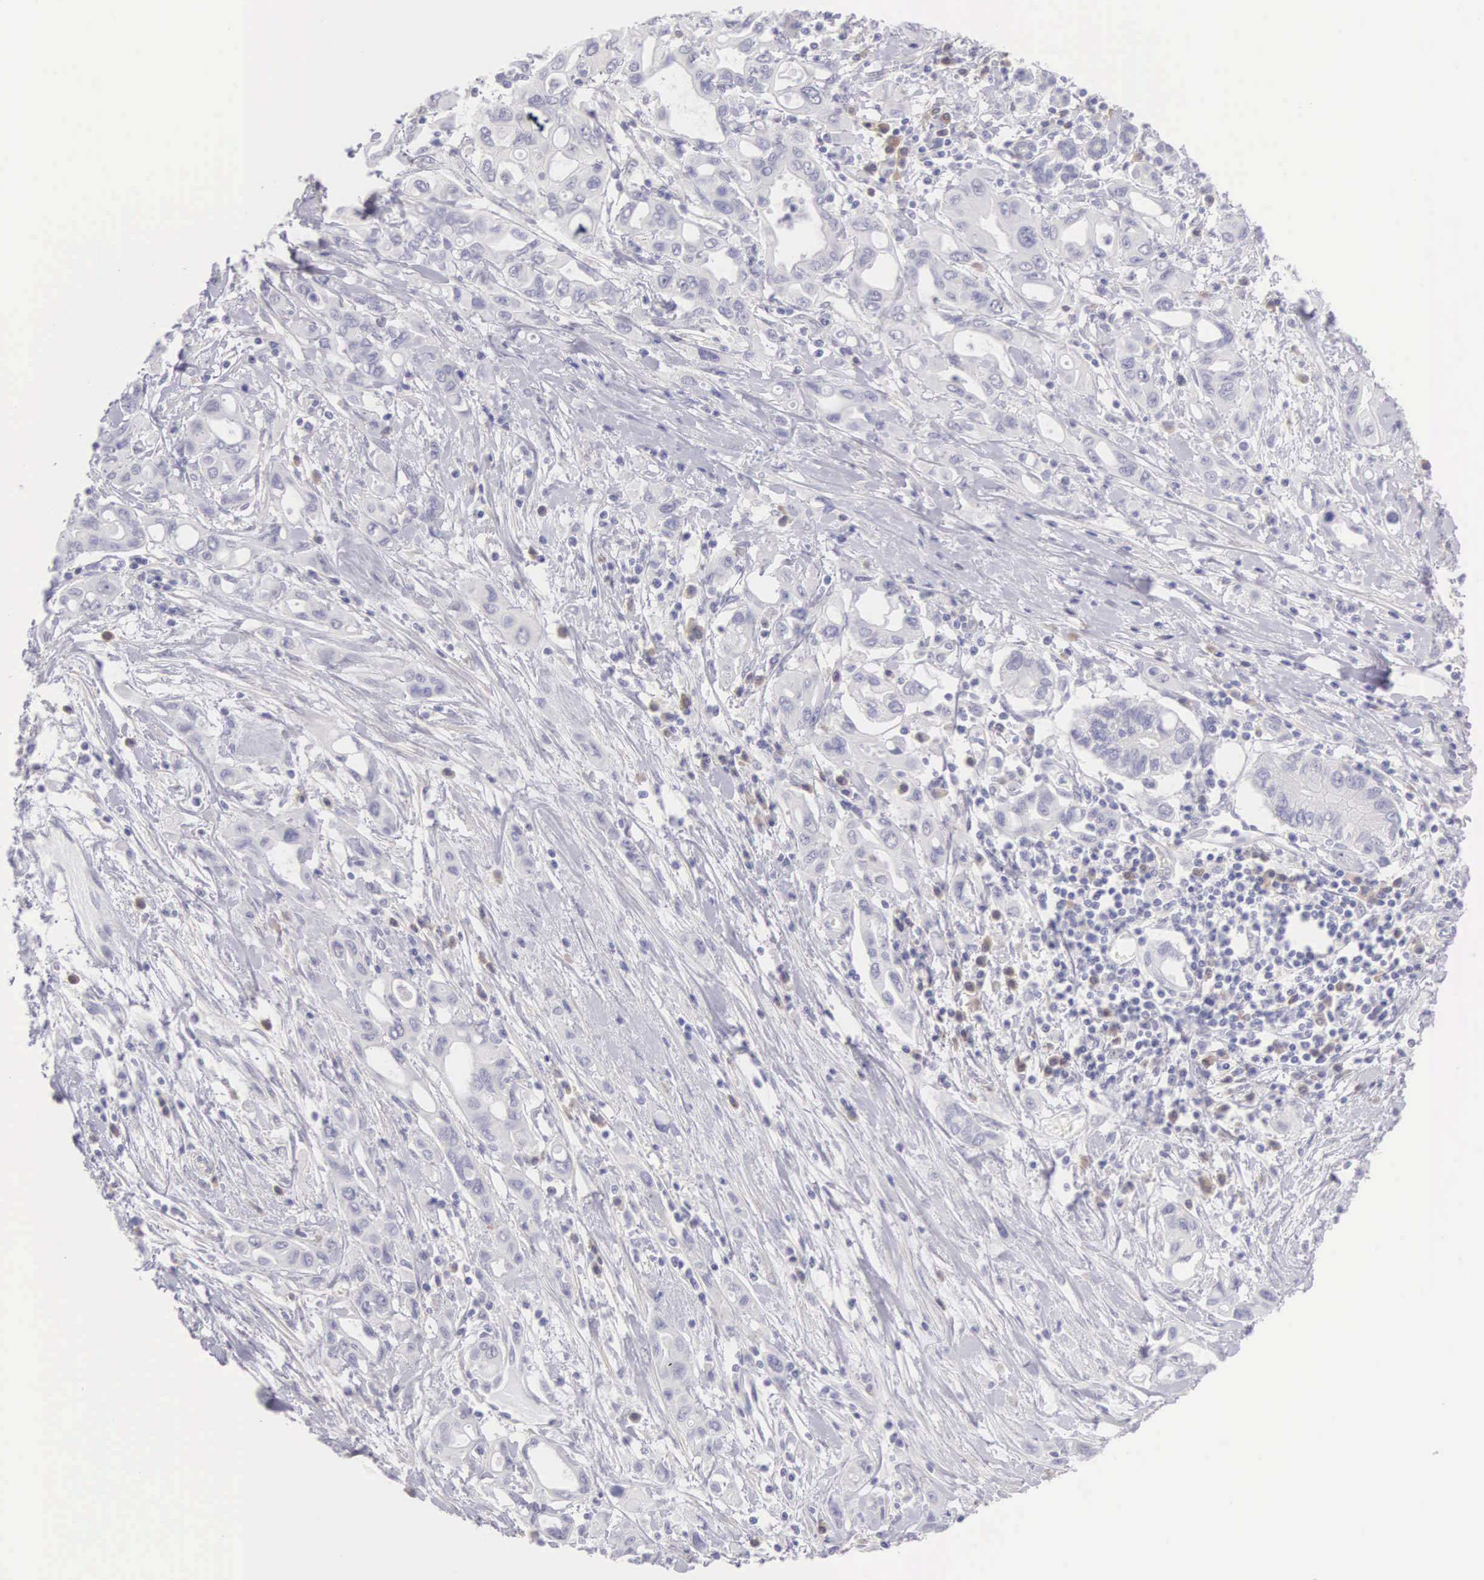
{"staining": {"intensity": "negative", "quantity": "none", "location": "none"}, "tissue": "pancreatic cancer", "cell_type": "Tumor cells", "image_type": "cancer", "snomed": [{"axis": "morphology", "description": "Adenocarcinoma, NOS"}, {"axis": "topography", "description": "Pancreas"}], "caption": "Photomicrograph shows no significant protein positivity in tumor cells of pancreatic cancer (adenocarcinoma).", "gene": "ARFGAP3", "patient": {"sex": "female", "age": 57}}